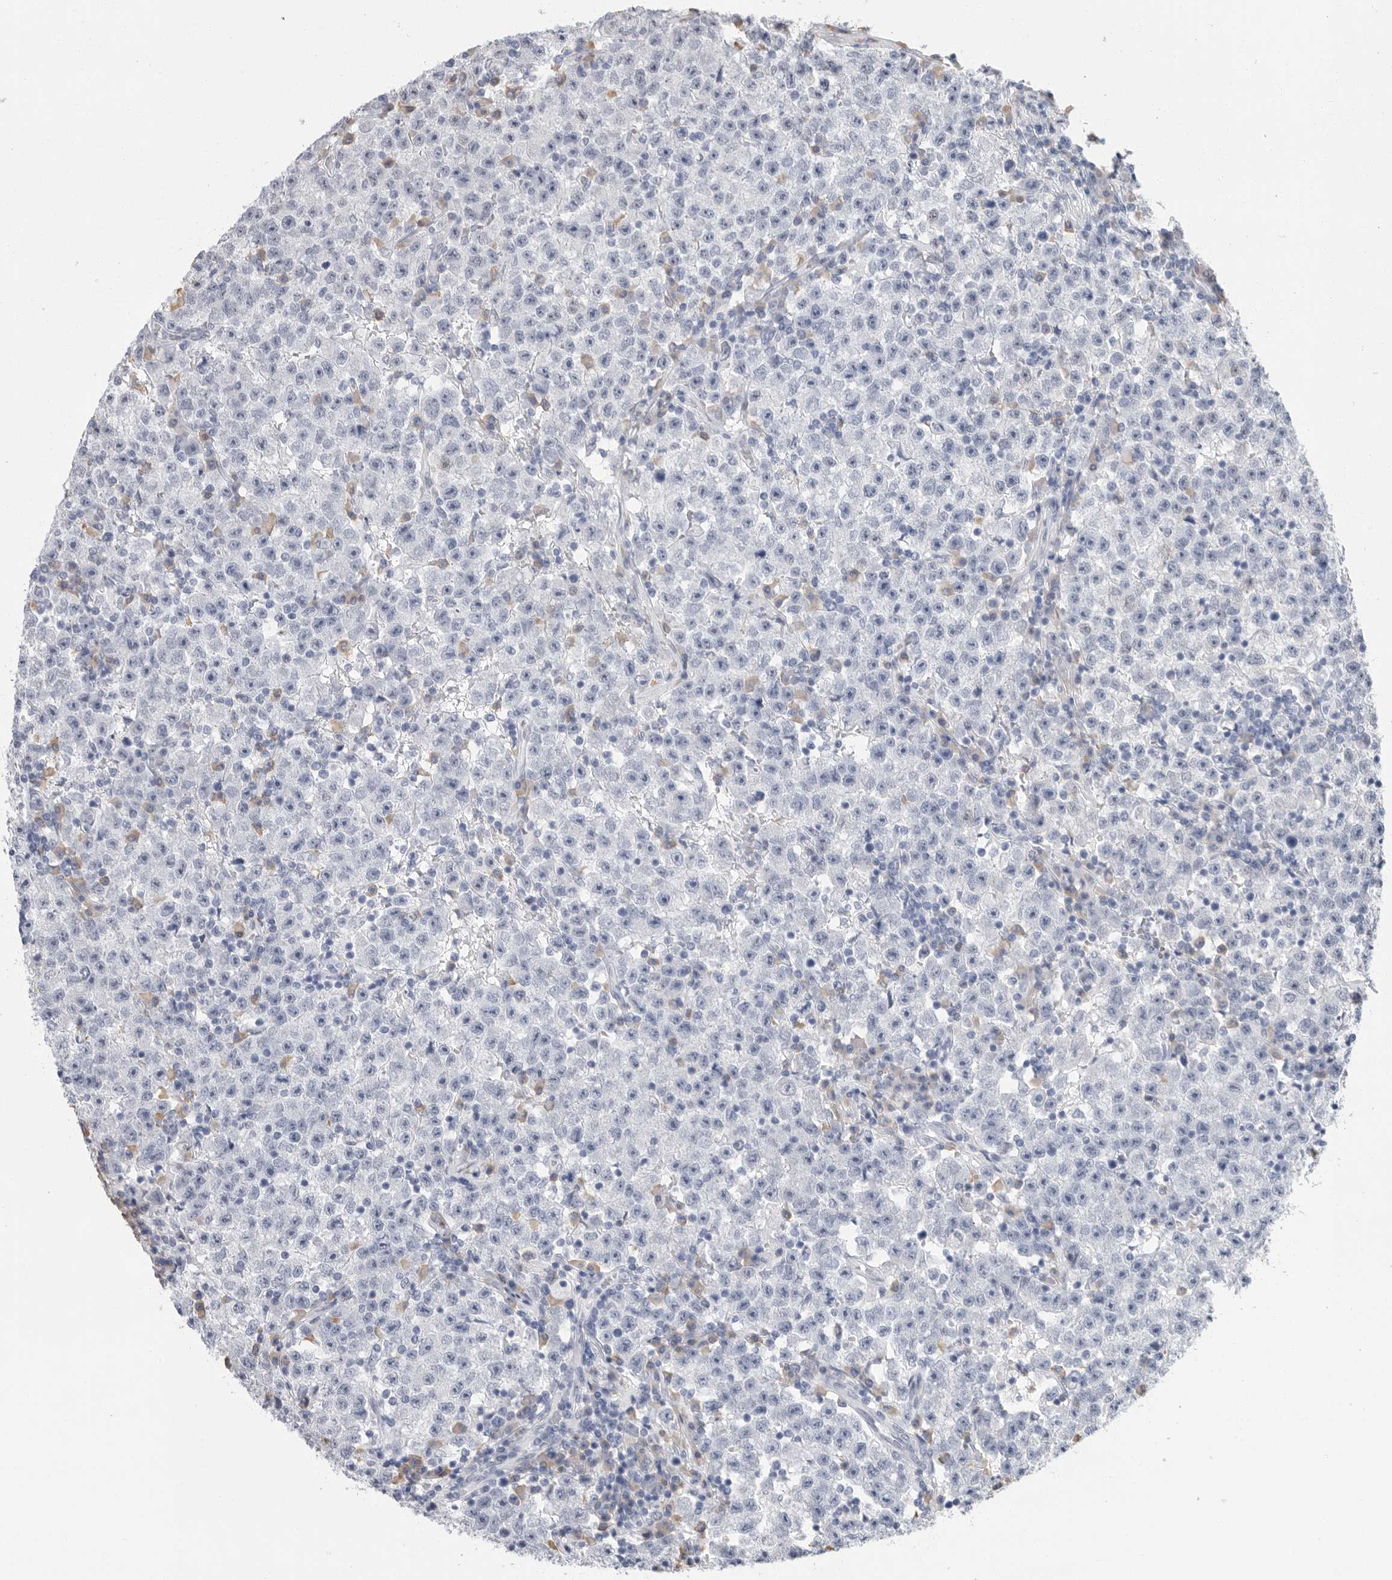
{"staining": {"intensity": "negative", "quantity": "none", "location": "none"}, "tissue": "testis cancer", "cell_type": "Tumor cells", "image_type": "cancer", "snomed": [{"axis": "morphology", "description": "Seminoma, NOS"}, {"axis": "topography", "description": "Testis"}], "caption": "An immunohistochemistry histopathology image of testis cancer (seminoma) is shown. There is no staining in tumor cells of testis cancer (seminoma). The staining was performed using DAB (3,3'-diaminobenzidine) to visualize the protein expression in brown, while the nuclei were stained in blue with hematoxylin (Magnification: 20x).", "gene": "ARHGEF10", "patient": {"sex": "male", "age": 22}}